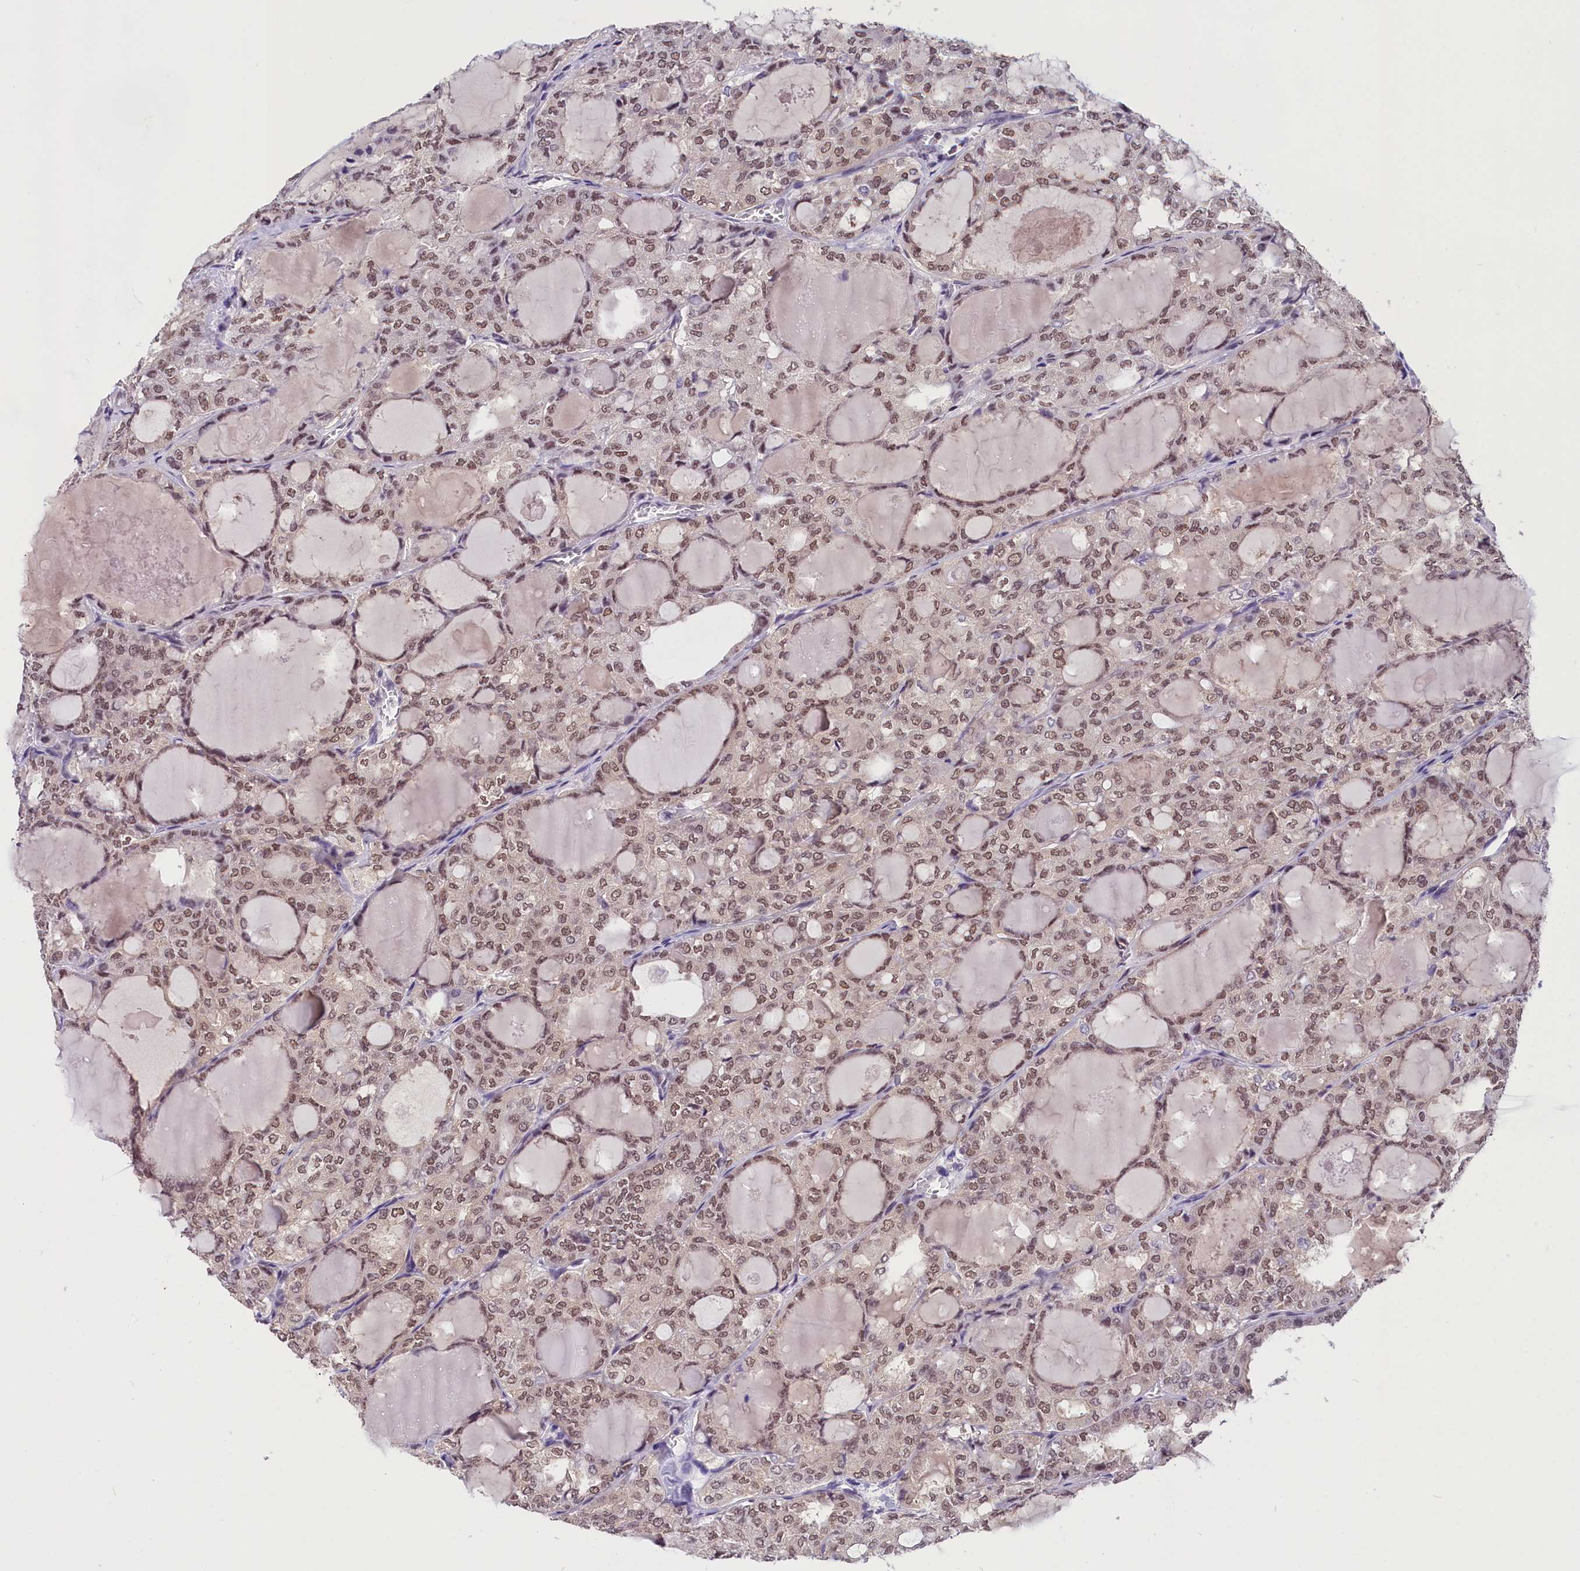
{"staining": {"intensity": "moderate", "quantity": ">75%", "location": "nuclear"}, "tissue": "thyroid cancer", "cell_type": "Tumor cells", "image_type": "cancer", "snomed": [{"axis": "morphology", "description": "Follicular adenoma carcinoma, NOS"}, {"axis": "topography", "description": "Thyroid gland"}], "caption": "A brown stain labels moderate nuclear expression of a protein in follicular adenoma carcinoma (thyroid) tumor cells.", "gene": "ZC3H4", "patient": {"sex": "male", "age": 75}}